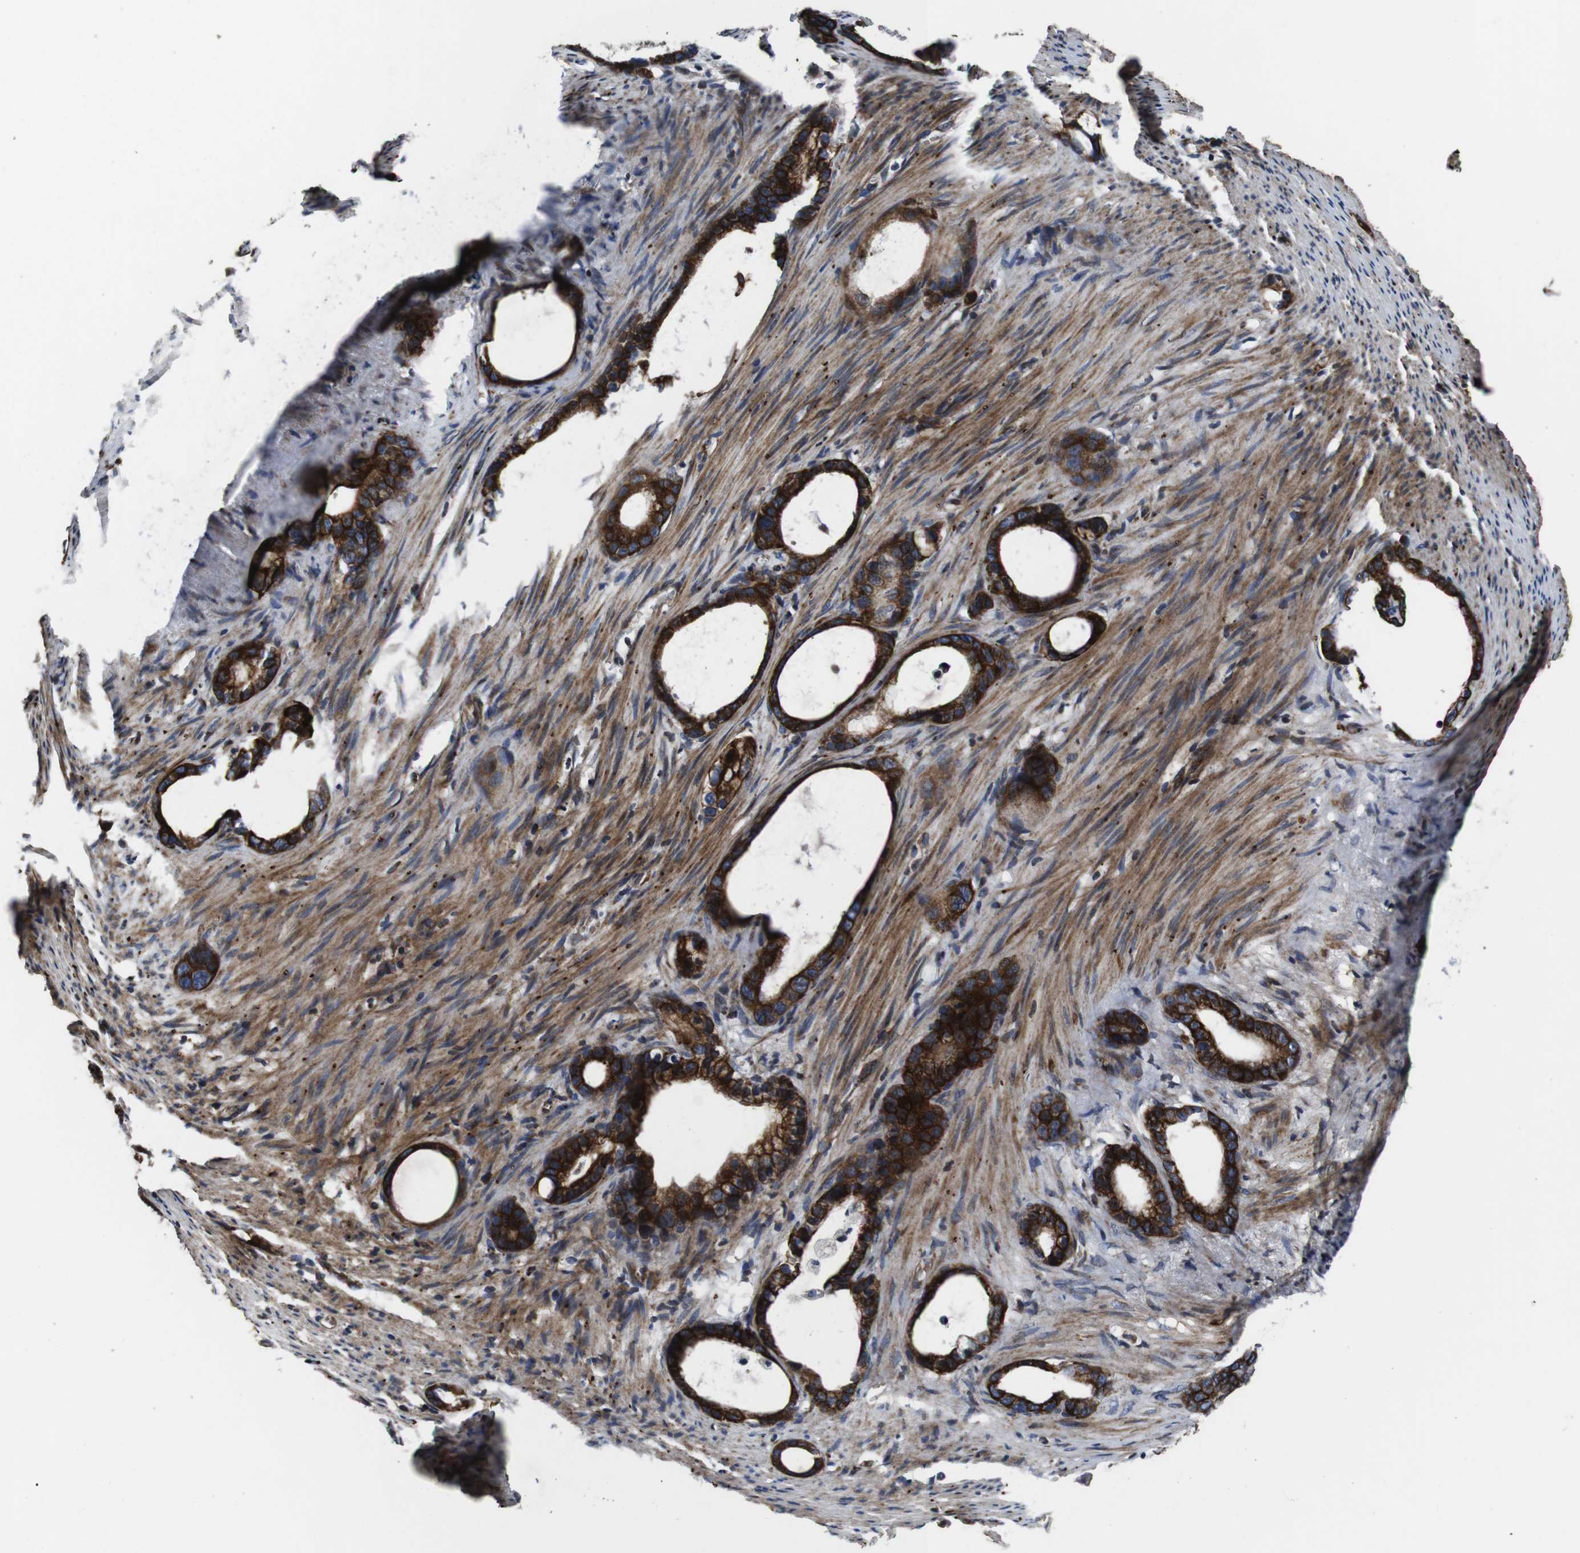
{"staining": {"intensity": "strong", "quantity": ">75%", "location": "cytoplasmic/membranous"}, "tissue": "stomach cancer", "cell_type": "Tumor cells", "image_type": "cancer", "snomed": [{"axis": "morphology", "description": "Adenocarcinoma, NOS"}, {"axis": "topography", "description": "Stomach"}], "caption": "Stomach cancer (adenocarcinoma) stained with a brown dye reveals strong cytoplasmic/membranous positive staining in approximately >75% of tumor cells.", "gene": "SMYD3", "patient": {"sex": "female", "age": 75}}